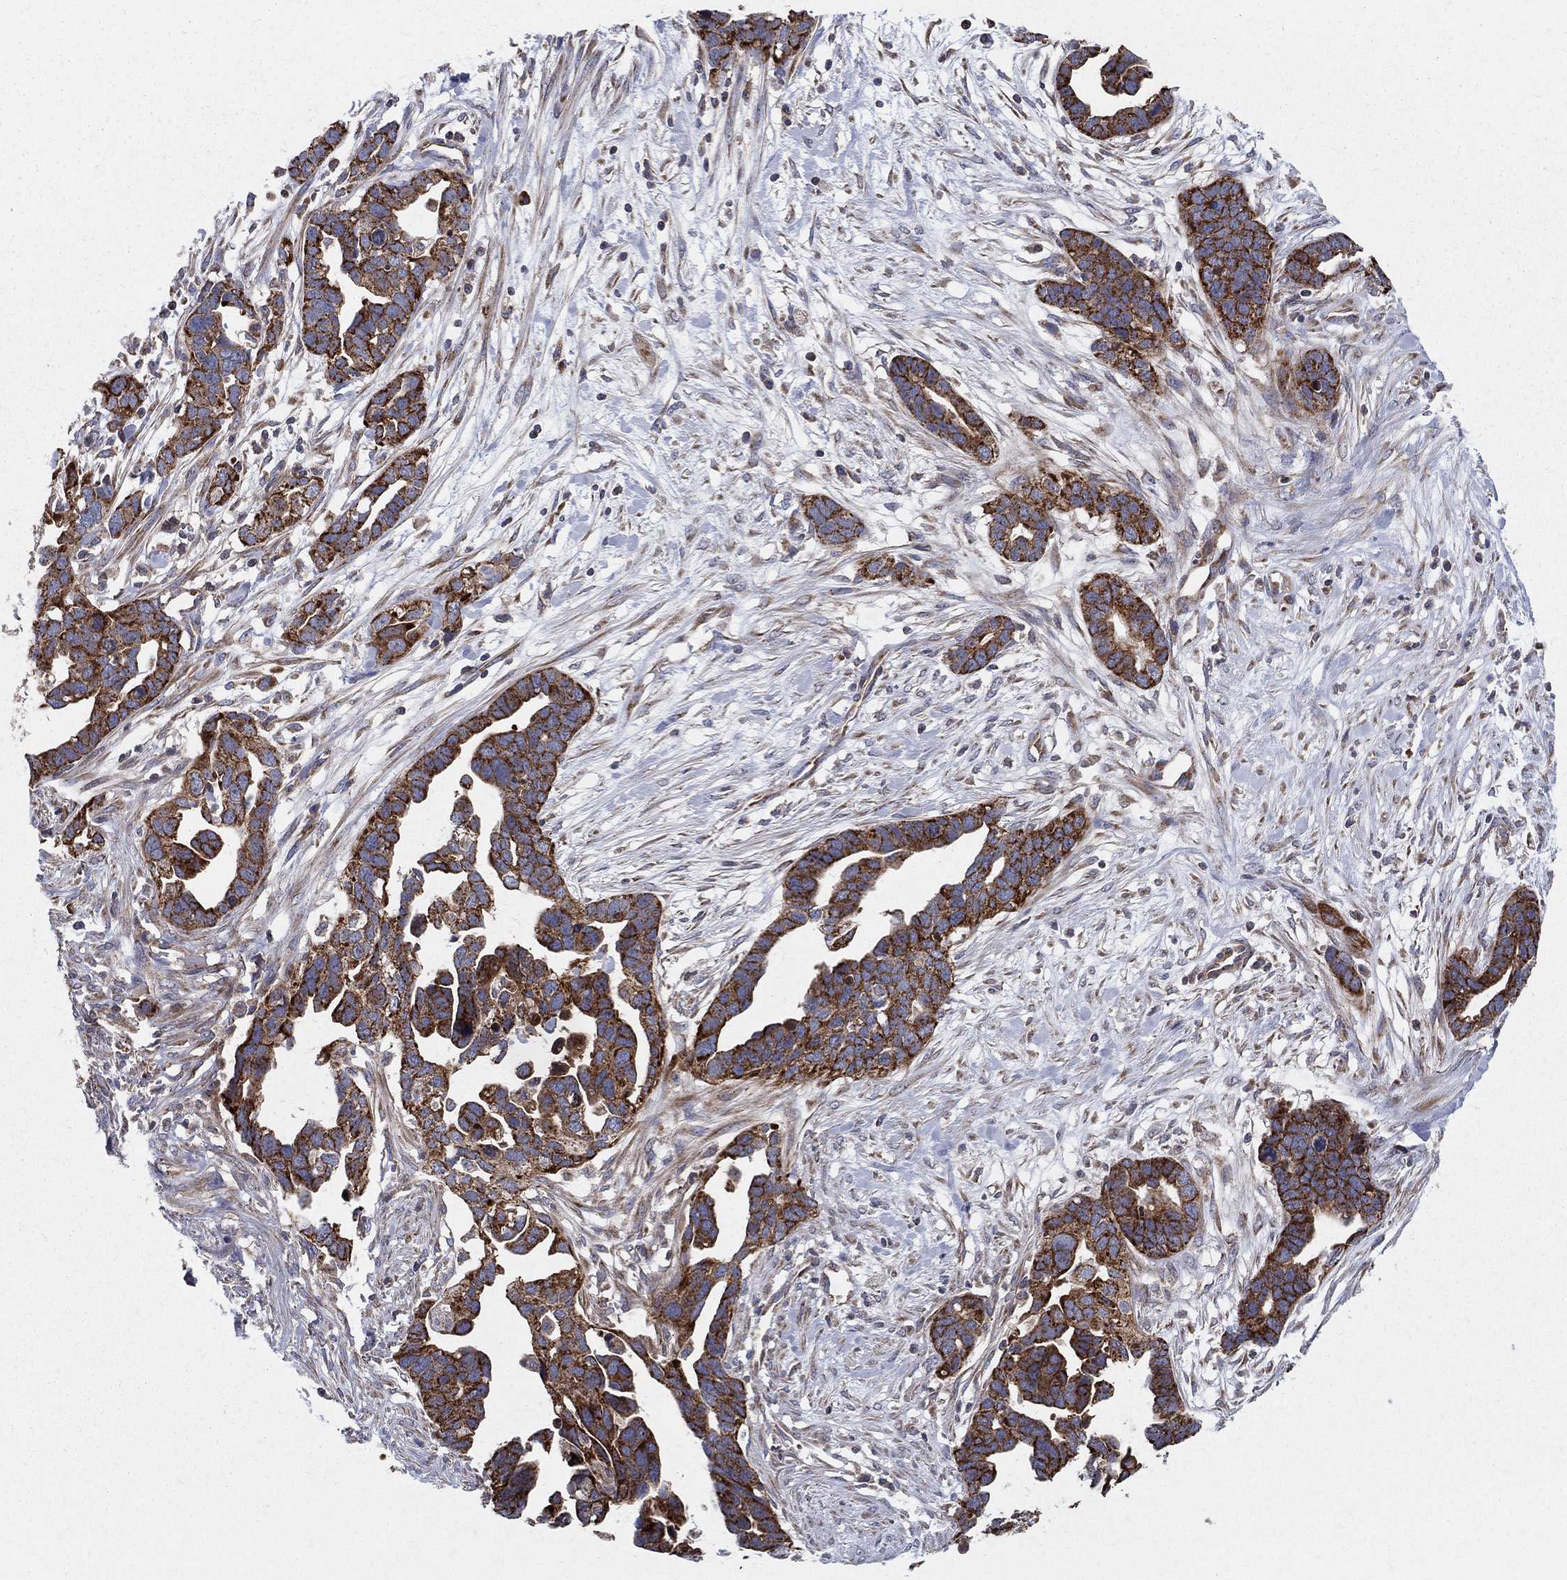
{"staining": {"intensity": "strong", "quantity": ">75%", "location": "cytoplasmic/membranous"}, "tissue": "ovarian cancer", "cell_type": "Tumor cells", "image_type": "cancer", "snomed": [{"axis": "morphology", "description": "Cystadenocarcinoma, serous, NOS"}, {"axis": "topography", "description": "Ovary"}], "caption": "The photomicrograph shows staining of ovarian cancer (serous cystadenocarcinoma), revealing strong cytoplasmic/membranous protein staining (brown color) within tumor cells.", "gene": "MIX23", "patient": {"sex": "female", "age": 54}}